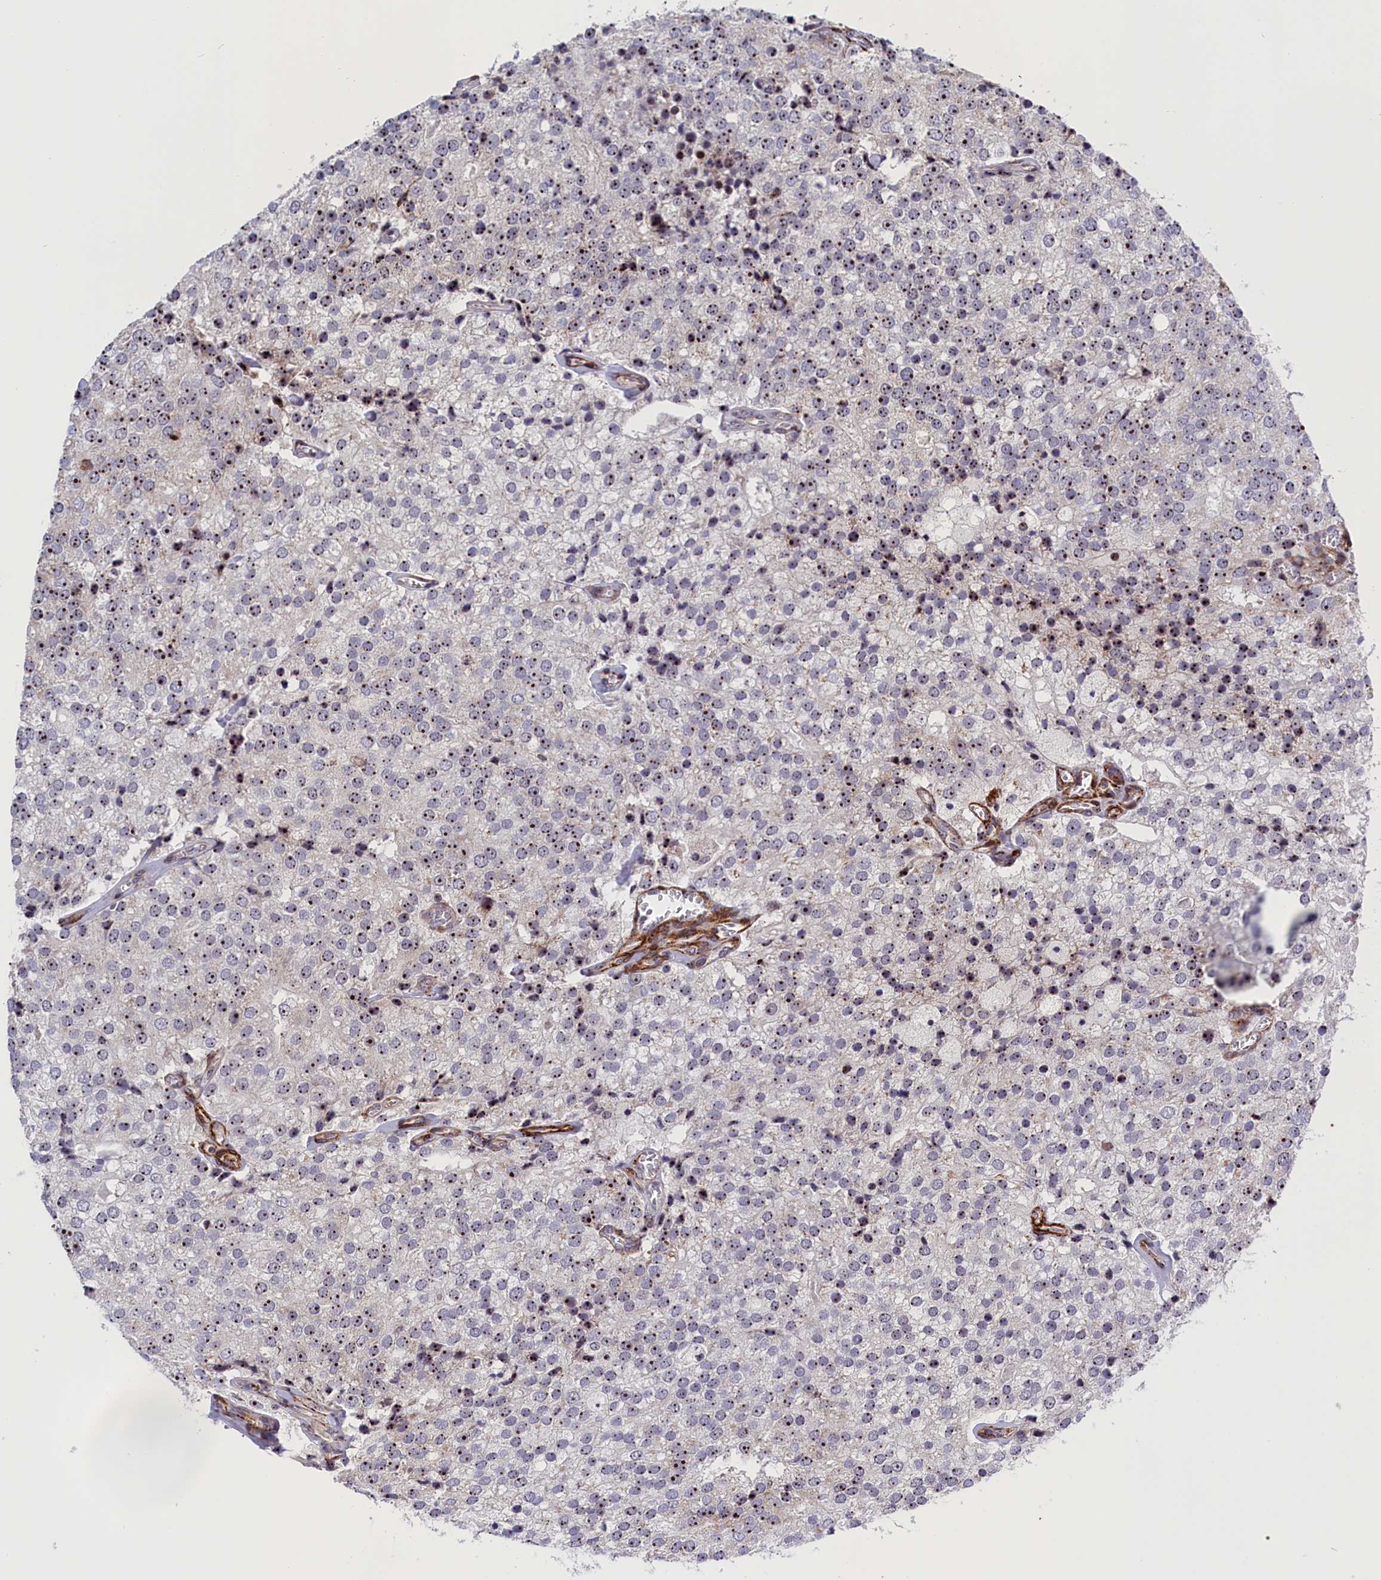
{"staining": {"intensity": "strong", "quantity": "25%-75%", "location": "nuclear"}, "tissue": "prostate cancer", "cell_type": "Tumor cells", "image_type": "cancer", "snomed": [{"axis": "morphology", "description": "Adenocarcinoma, High grade"}, {"axis": "topography", "description": "Prostate"}], "caption": "Approximately 25%-75% of tumor cells in adenocarcinoma (high-grade) (prostate) demonstrate strong nuclear protein positivity as visualized by brown immunohistochemical staining.", "gene": "PPAN", "patient": {"sex": "male", "age": 49}}